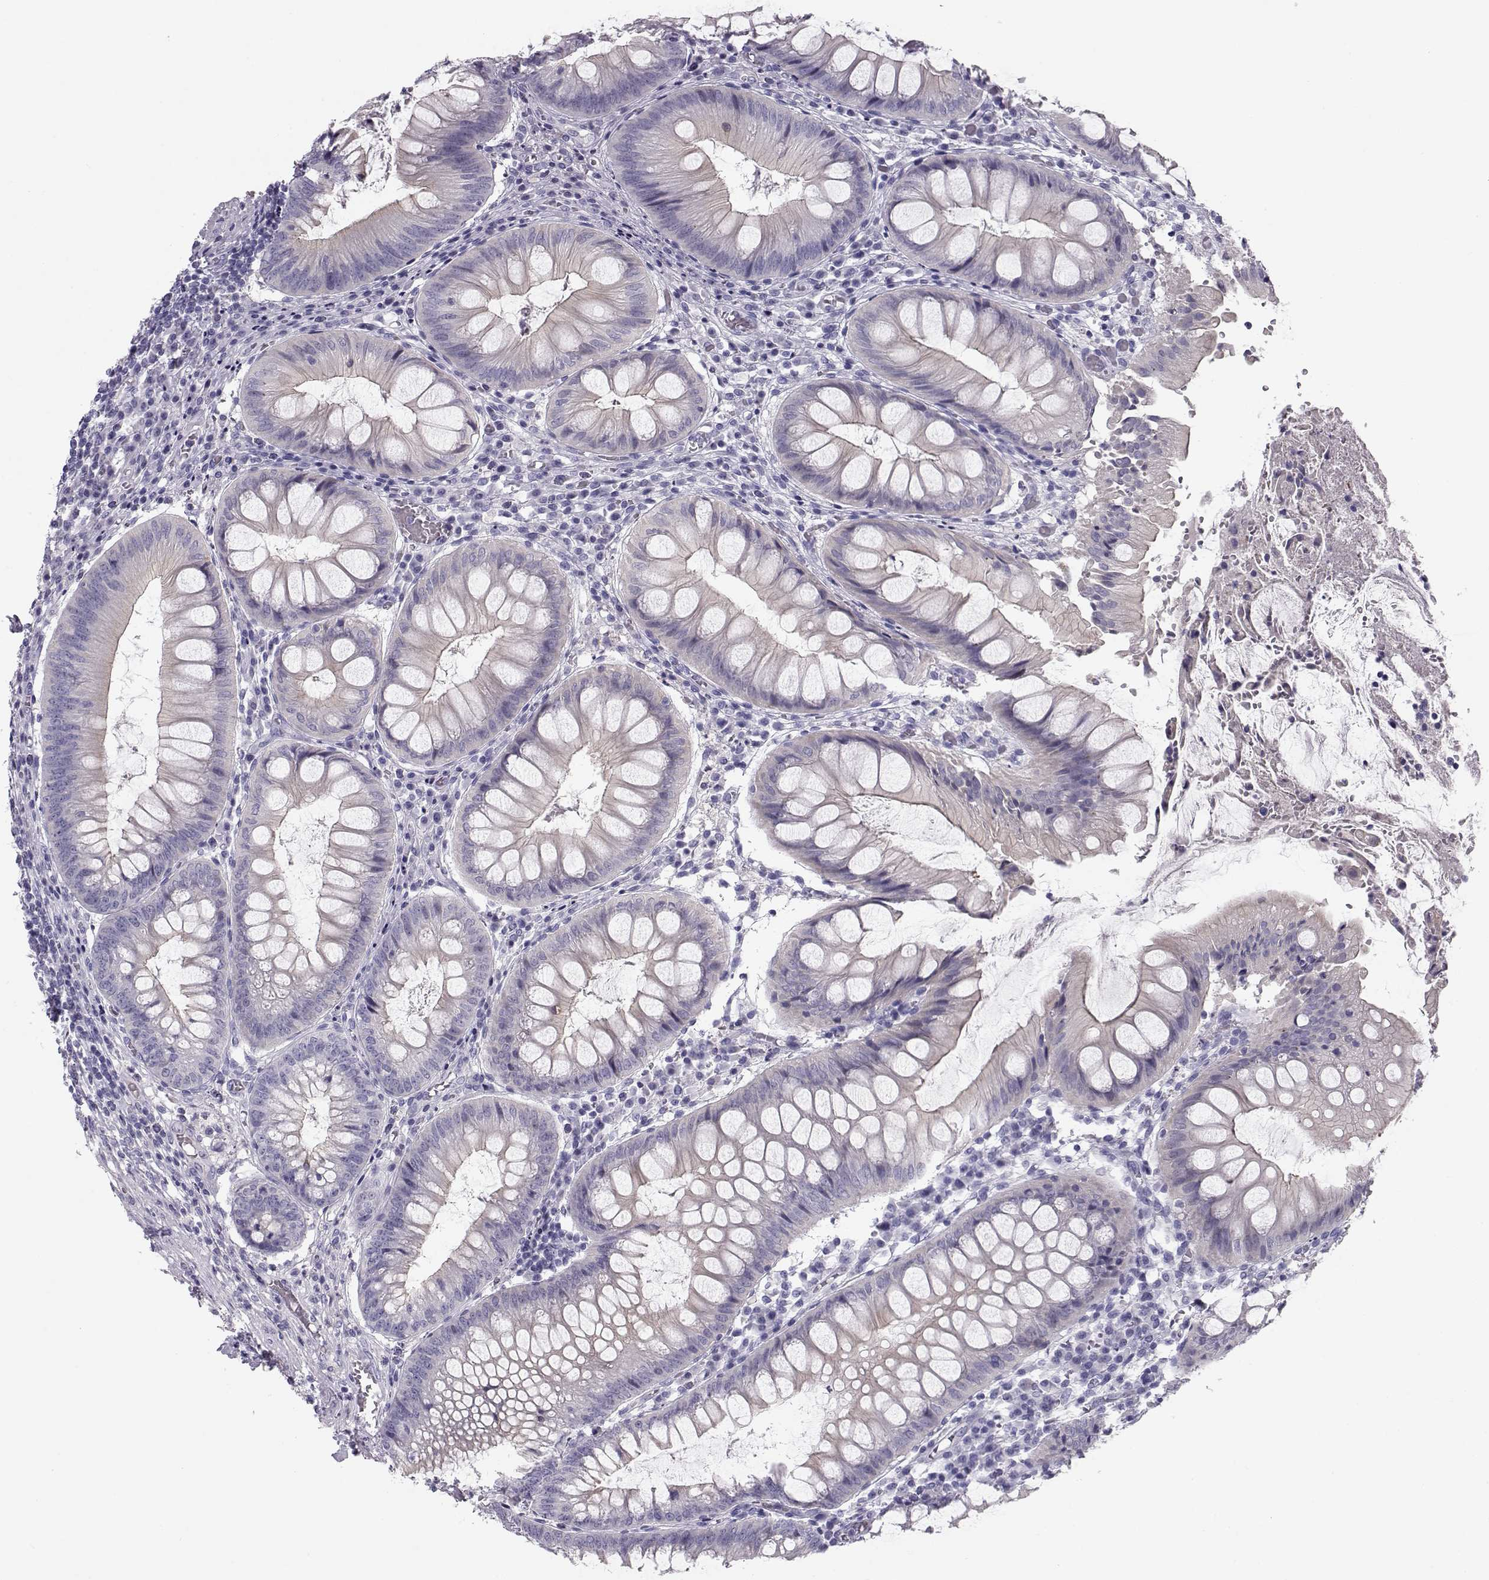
{"staining": {"intensity": "negative", "quantity": "none", "location": "none"}, "tissue": "appendix", "cell_type": "Glandular cells", "image_type": "normal", "snomed": [{"axis": "morphology", "description": "Normal tissue, NOS"}, {"axis": "morphology", "description": "Inflammation, NOS"}, {"axis": "topography", "description": "Appendix"}], "caption": "This is an immunohistochemistry micrograph of normal human appendix. There is no staining in glandular cells.", "gene": "GPR26", "patient": {"sex": "male", "age": 16}}